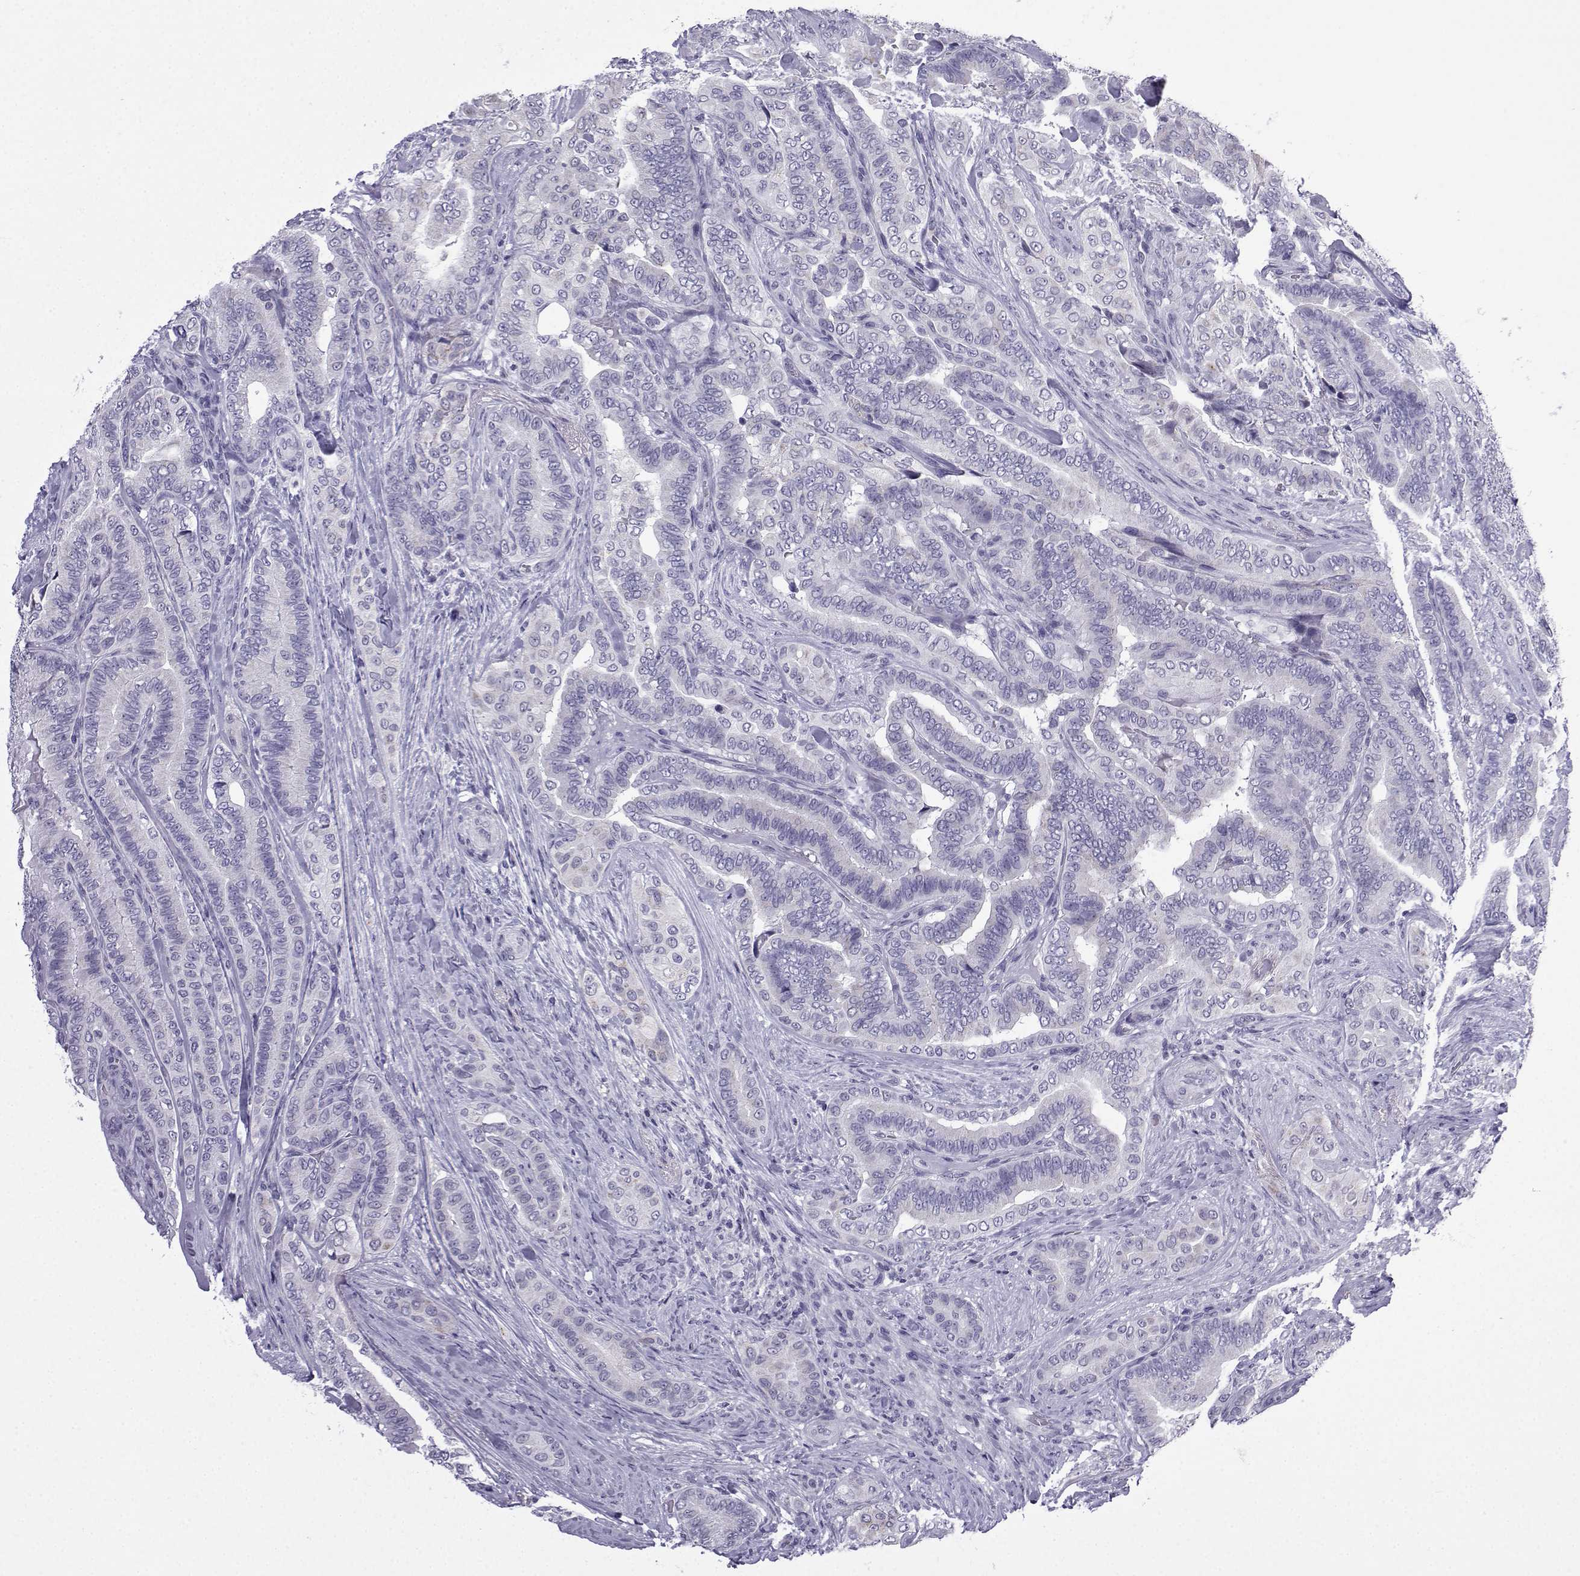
{"staining": {"intensity": "negative", "quantity": "none", "location": "none"}, "tissue": "thyroid cancer", "cell_type": "Tumor cells", "image_type": "cancer", "snomed": [{"axis": "morphology", "description": "Papillary adenocarcinoma, NOS"}, {"axis": "topography", "description": "Thyroid gland"}], "caption": "This micrograph is of papillary adenocarcinoma (thyroid) stained with immunohistochemistry (IHC) to label a protein in brown with the nuclei are counter-stained blue. There is no staining in tumor cells. Nuclei are stained in blue.", "gene": "ACRBP", "patient": {"sex": "male", "age": 61}}